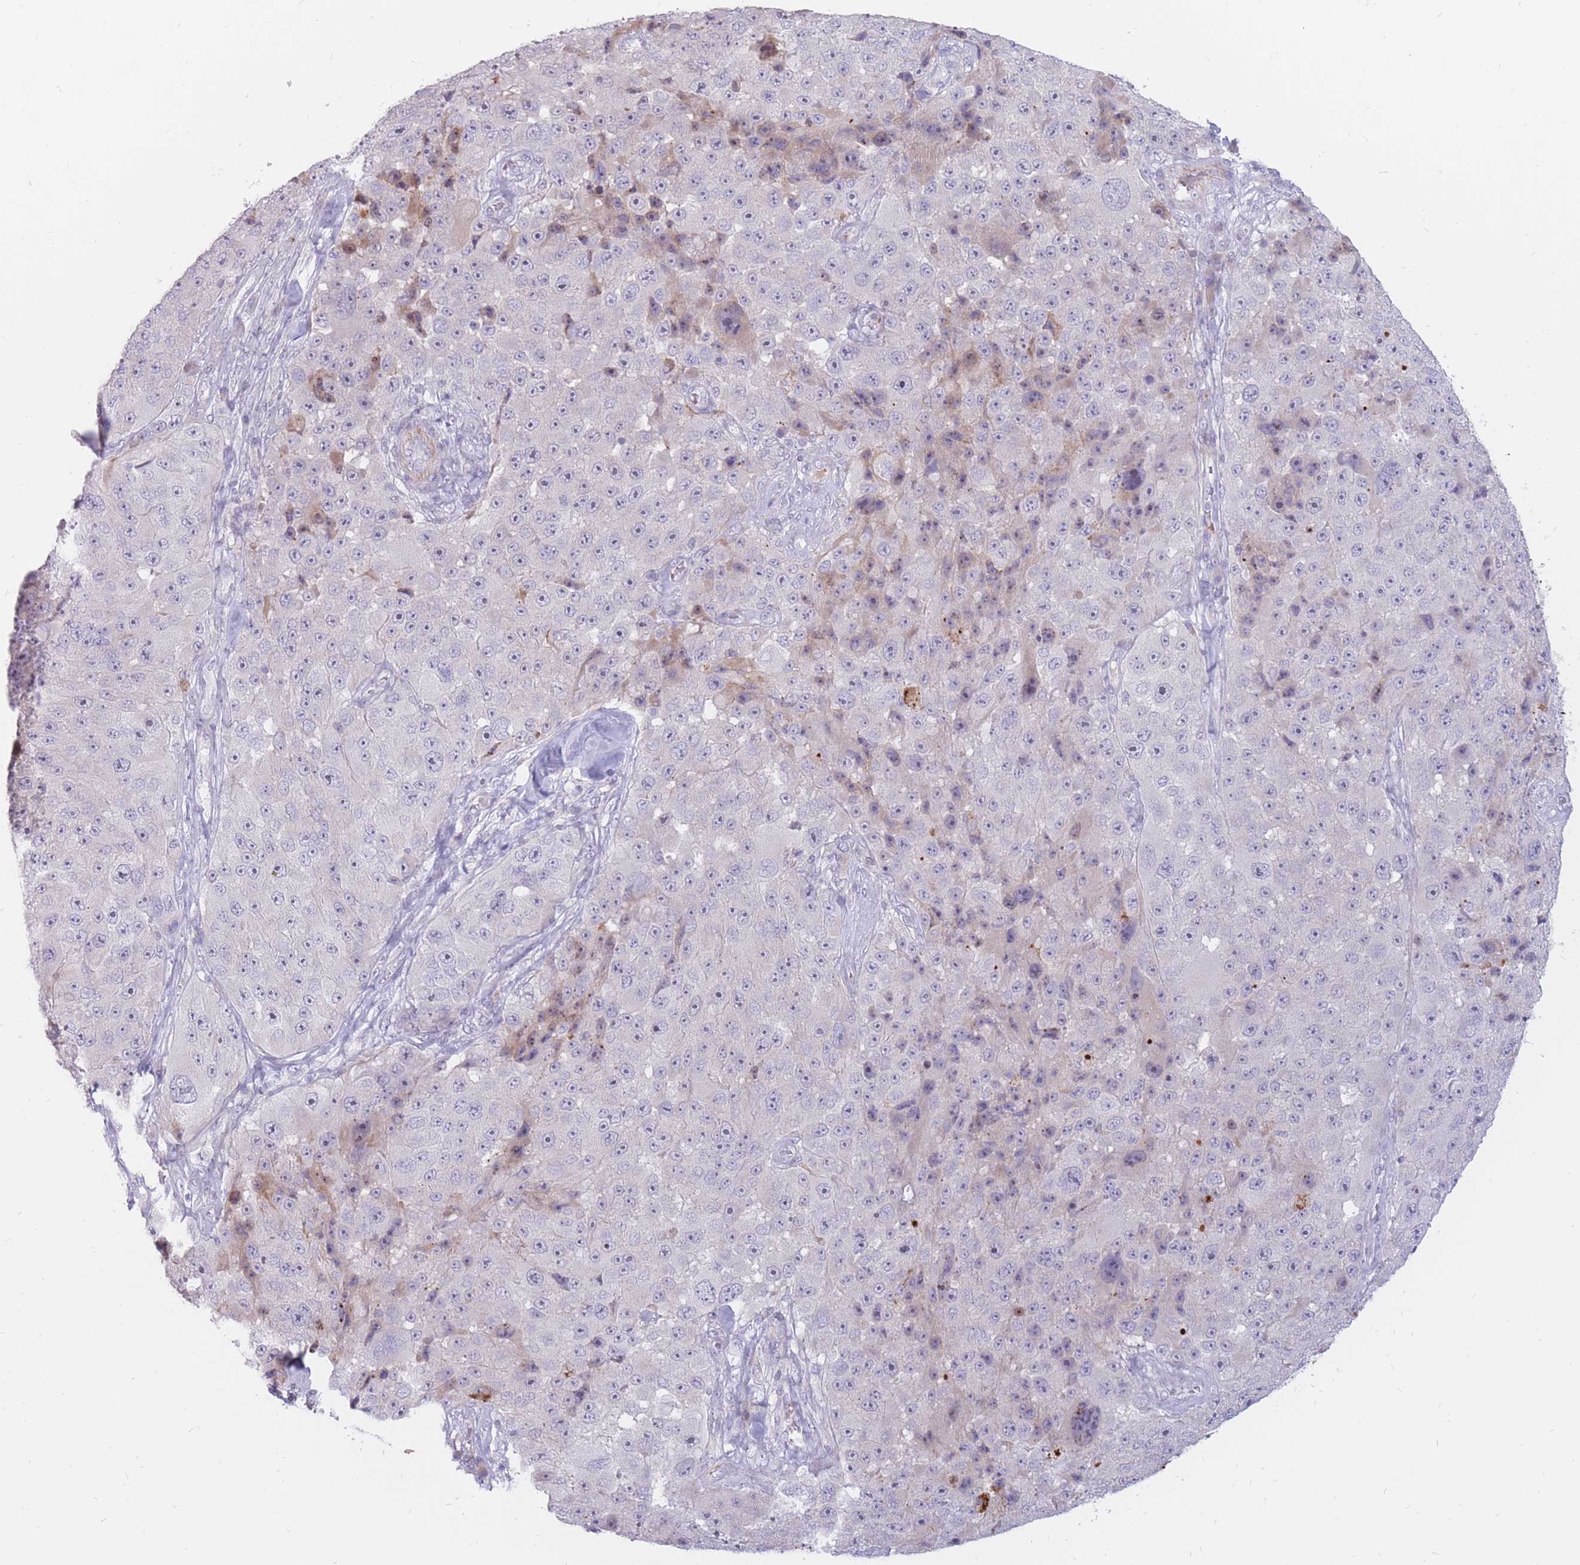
{"staining": {"intensity": "negative", "quantity": "none", "location": "none"}, "tissue": "melanoma", "cell_type": "Tumor cells", "image_type": "cancer", "snomed": [{"axis": "morphology", "description": "Malignant melanoma, Metastatic site"}, {"axis": "topography", "description": "Lymph node"}], "caption": "This is an immunohistochemistry (IHC) image of human melanoma. There is no staining in tumor cells.", "gene": "PTGDR", "patient": {"sex": "male", "age": 62}}